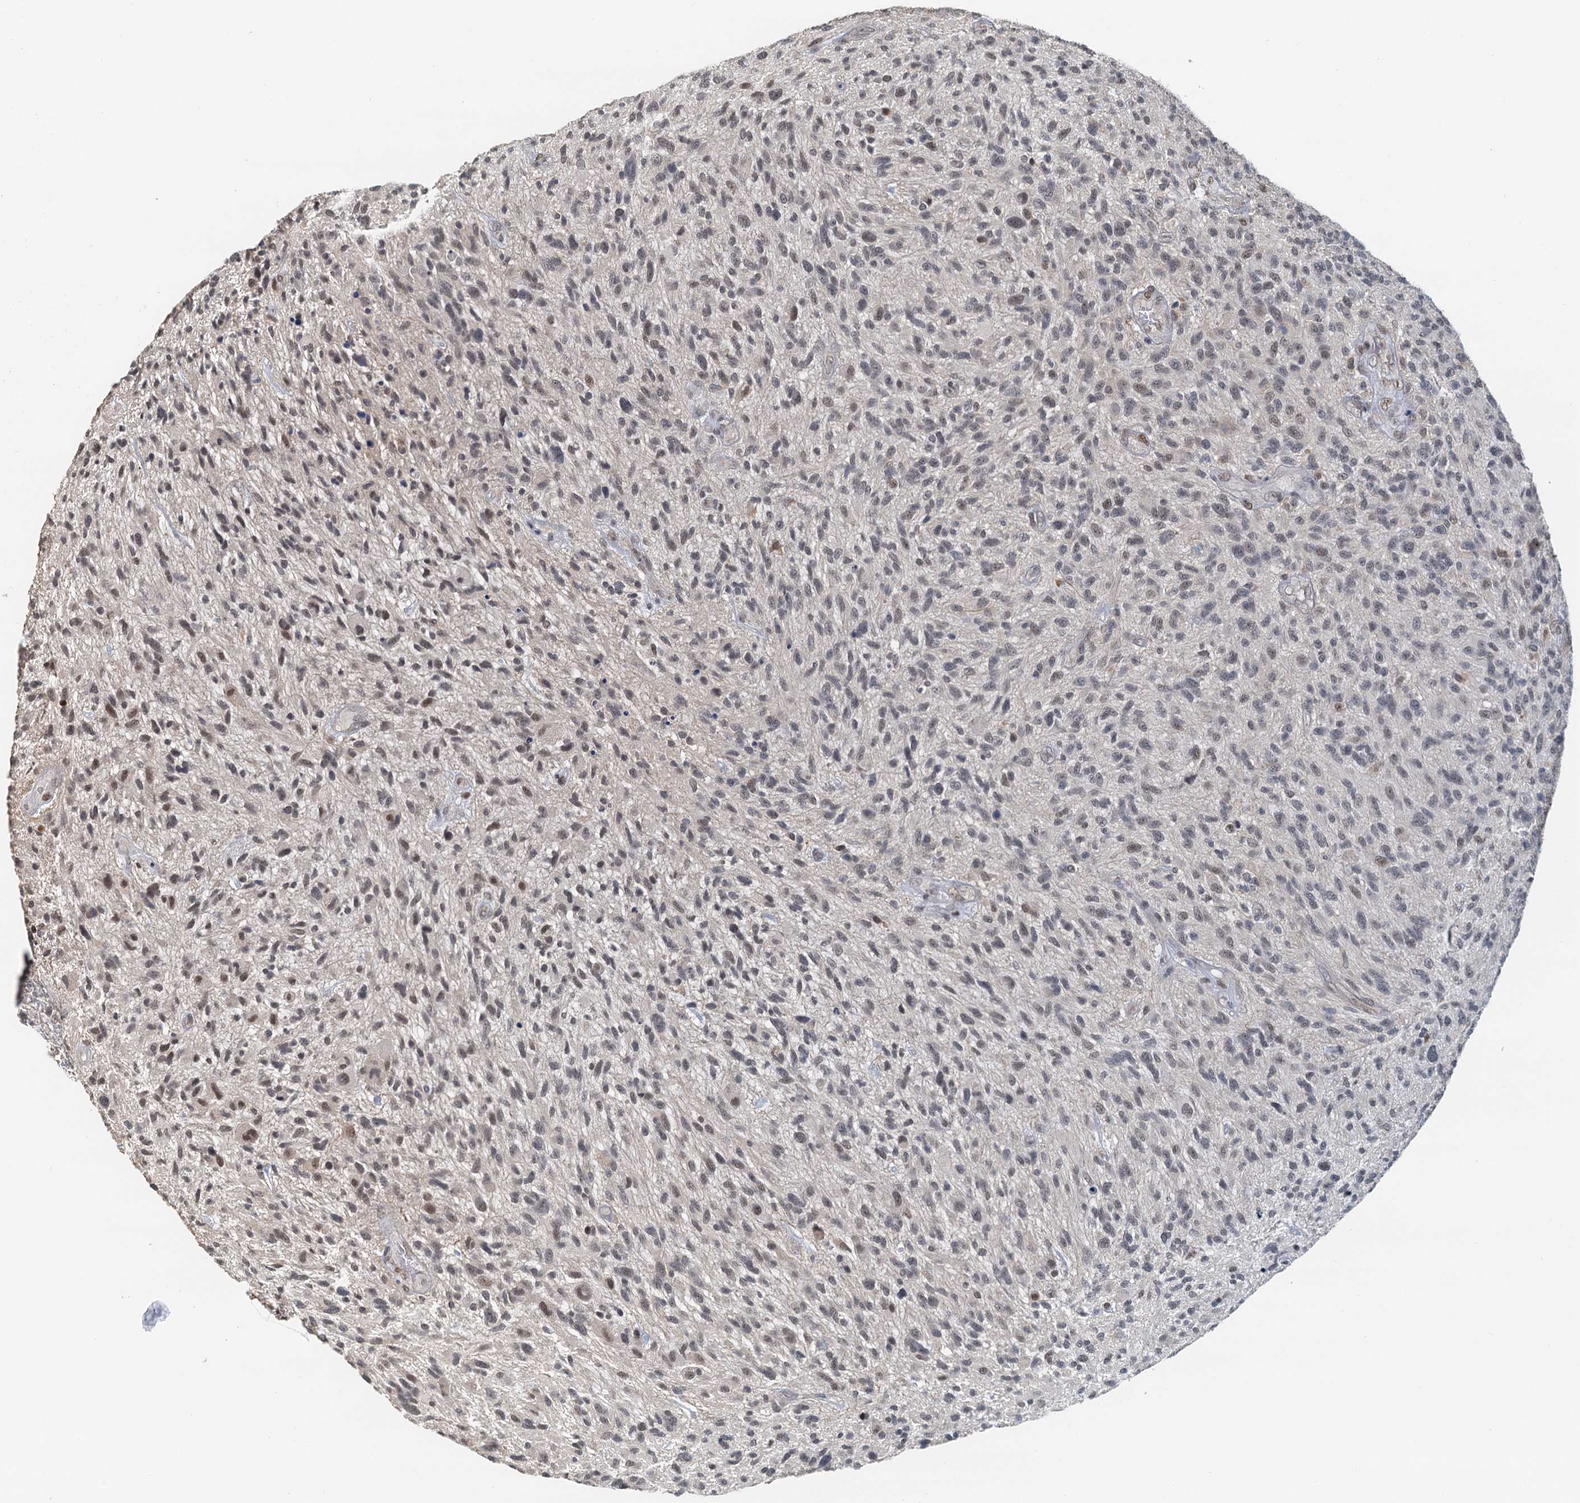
{"staining": {"intensity": "weak", "quantity": "25%-75%", "location": "nuclear"}, "tissue": "glioma", "cell_type": "Tumor cells", "image_type": "cancer", "snomed": [{"axis": "morphology", "description": "Glioma, malignant, High grade"}, {"axis": "topography", "description": "Brain"}], "caption": "Glioma stained with a protein marker exhibits weak staining in tumor cells.", "gene": "SPINDOC", "patient": {"sex": "male", "age": 47}}